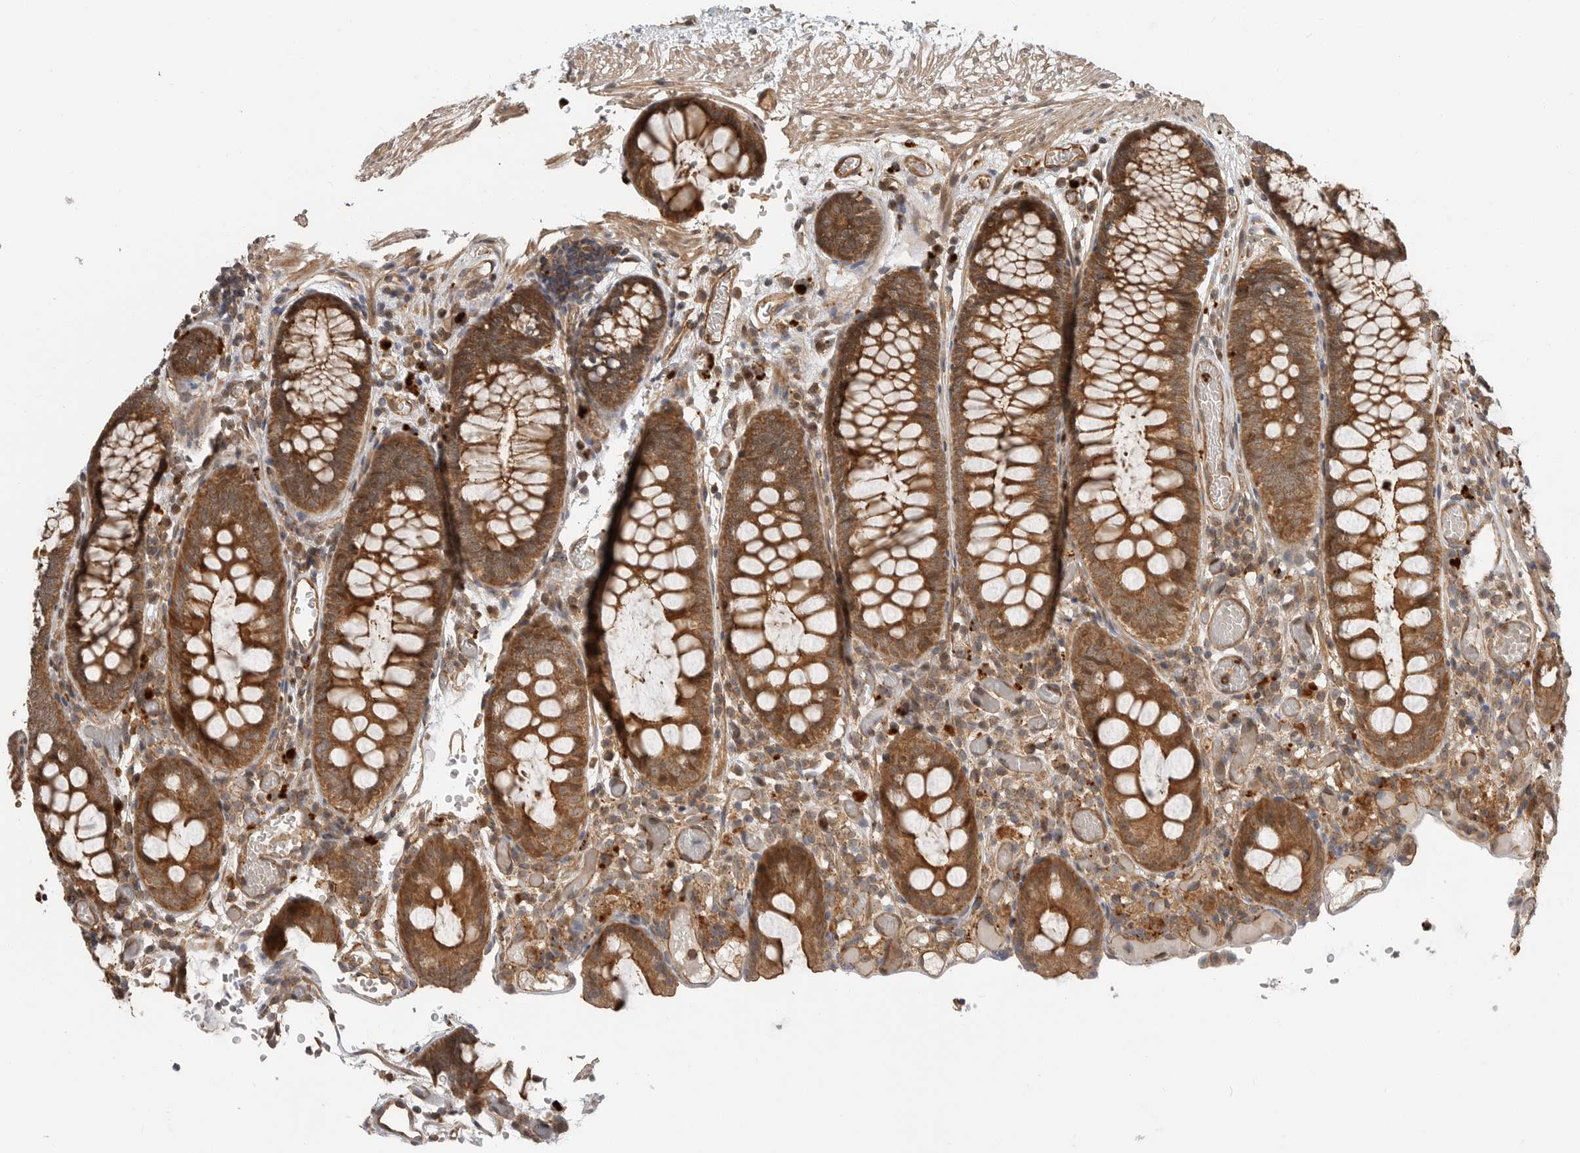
{"staining": {"intensity": "moderate", "quantity": ">75%", "location": "cytoplasmic/membranous"}, "tissue": "colon", "cell_type": "Endothelial cells", "image_type": "normal", "snomed": [{"axis": "morphology", "description": "Normal tissue, NOS"}, {"axis": "topography", "description": "Colon"}], "caption": "Endothelial cells demonstrate moderate cytoplasmic/membranous staining in approximately >75% of cells in normal colon.", "gene": "STRAP", "patient": {"sex": "male", "age": 14}}